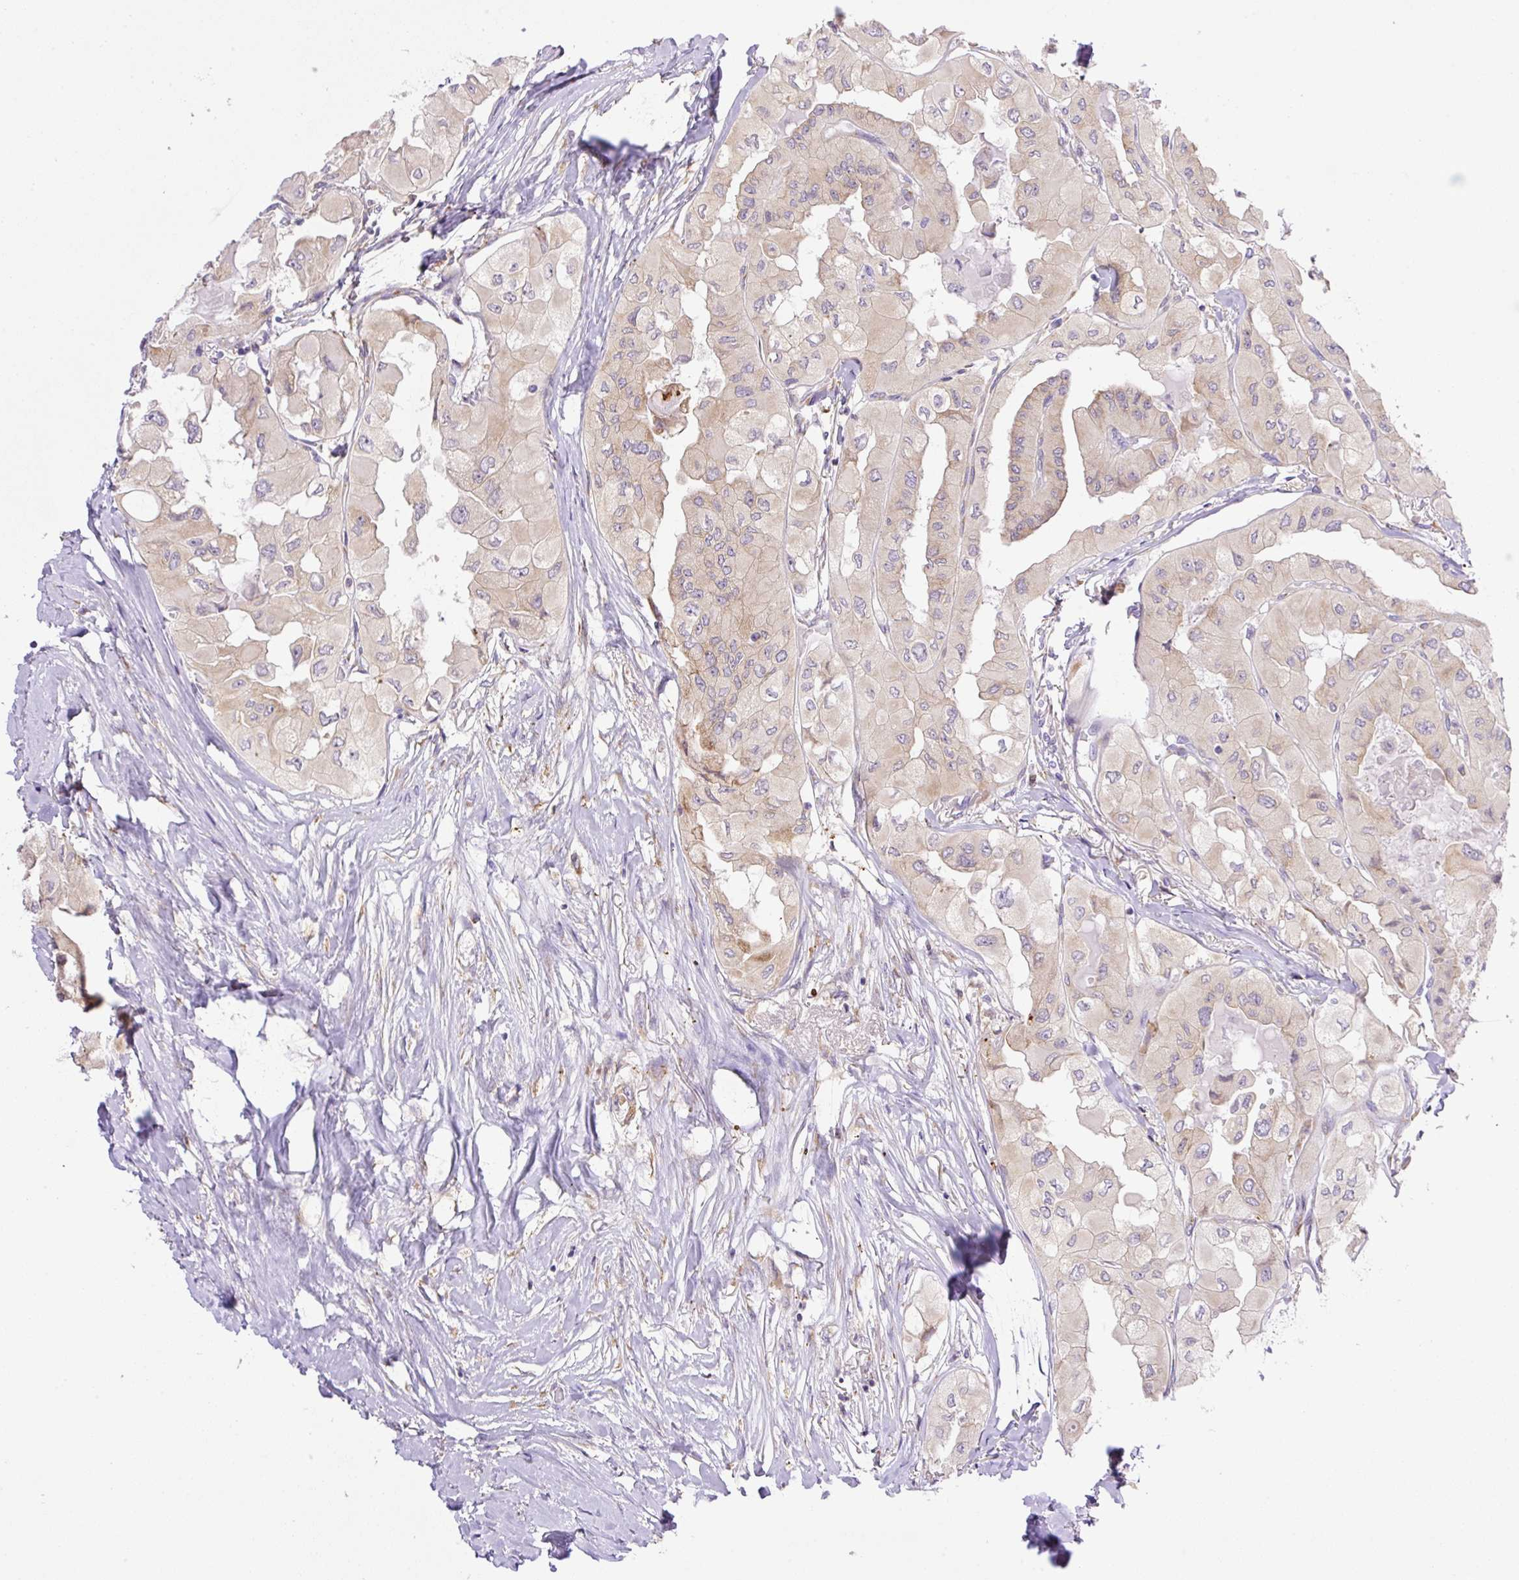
{"staining": {"intensity": "weak", "quantity": "25%-75%", "location": "cytoplasmic/membranous"}, "tissue": "thyroid cancer", "cell_type": "Tumor cells", "image_type": "cancer", "snomed": [{"axis": "morphology", "description": "Normal tissue, NOS"}, {"axis": "morphology", "description": "Papillary adenocarcinoma, NOS"}, {"axis": "topography", "description": "Thyroid gland"}], "caption": "Protein analysis of papillary adenocarcinoma (thyroid) tissue reveals weak cytoplasmic/membranous expression in approximately 25%-75% of tumor cells.", "gene": "POFUT1", "patient": {"sex": "female", "age": 59}}